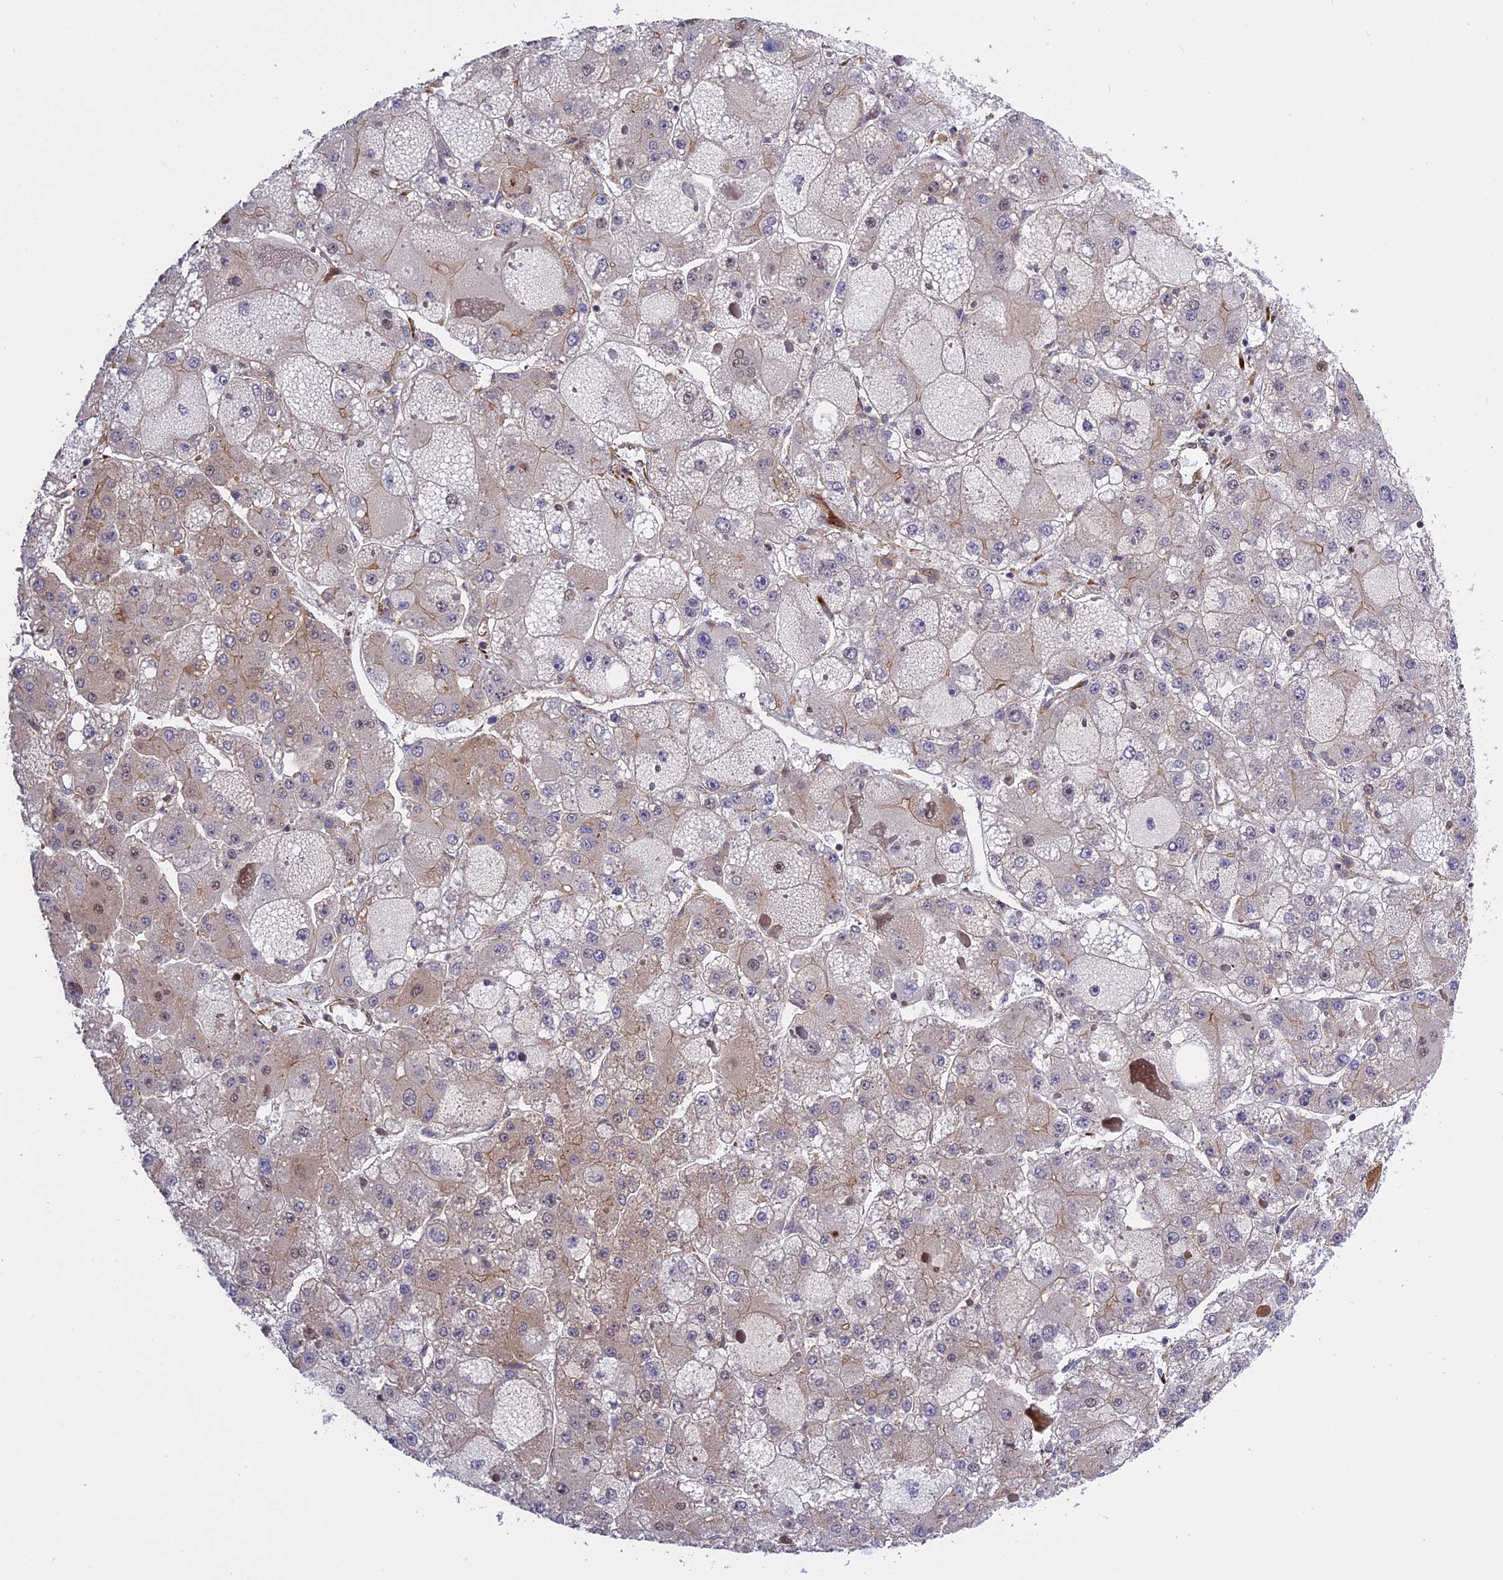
{"staining": {"intensity": "weak", "quantity": "25%-75%", "location": "cytoplasmic/membranous,nuclear"}, "tissue": "liver cancer", "cell_type": "Tumor cells", "image_type": "cancer", "snomed": [{"axis": "morphology", "description": "Carcinoma, Hepatocellular, NOS"}, {"axis": "topography", "description": "Liver"}], "caption": "Liver cancer (hepatocellular carcinoma) stained for a protein reveals weak cytoplasmic/membranous and nuclear positivity in tumor cells.", "gene": "DDX60L", "patient": {"sex": "female", "age": 73}}